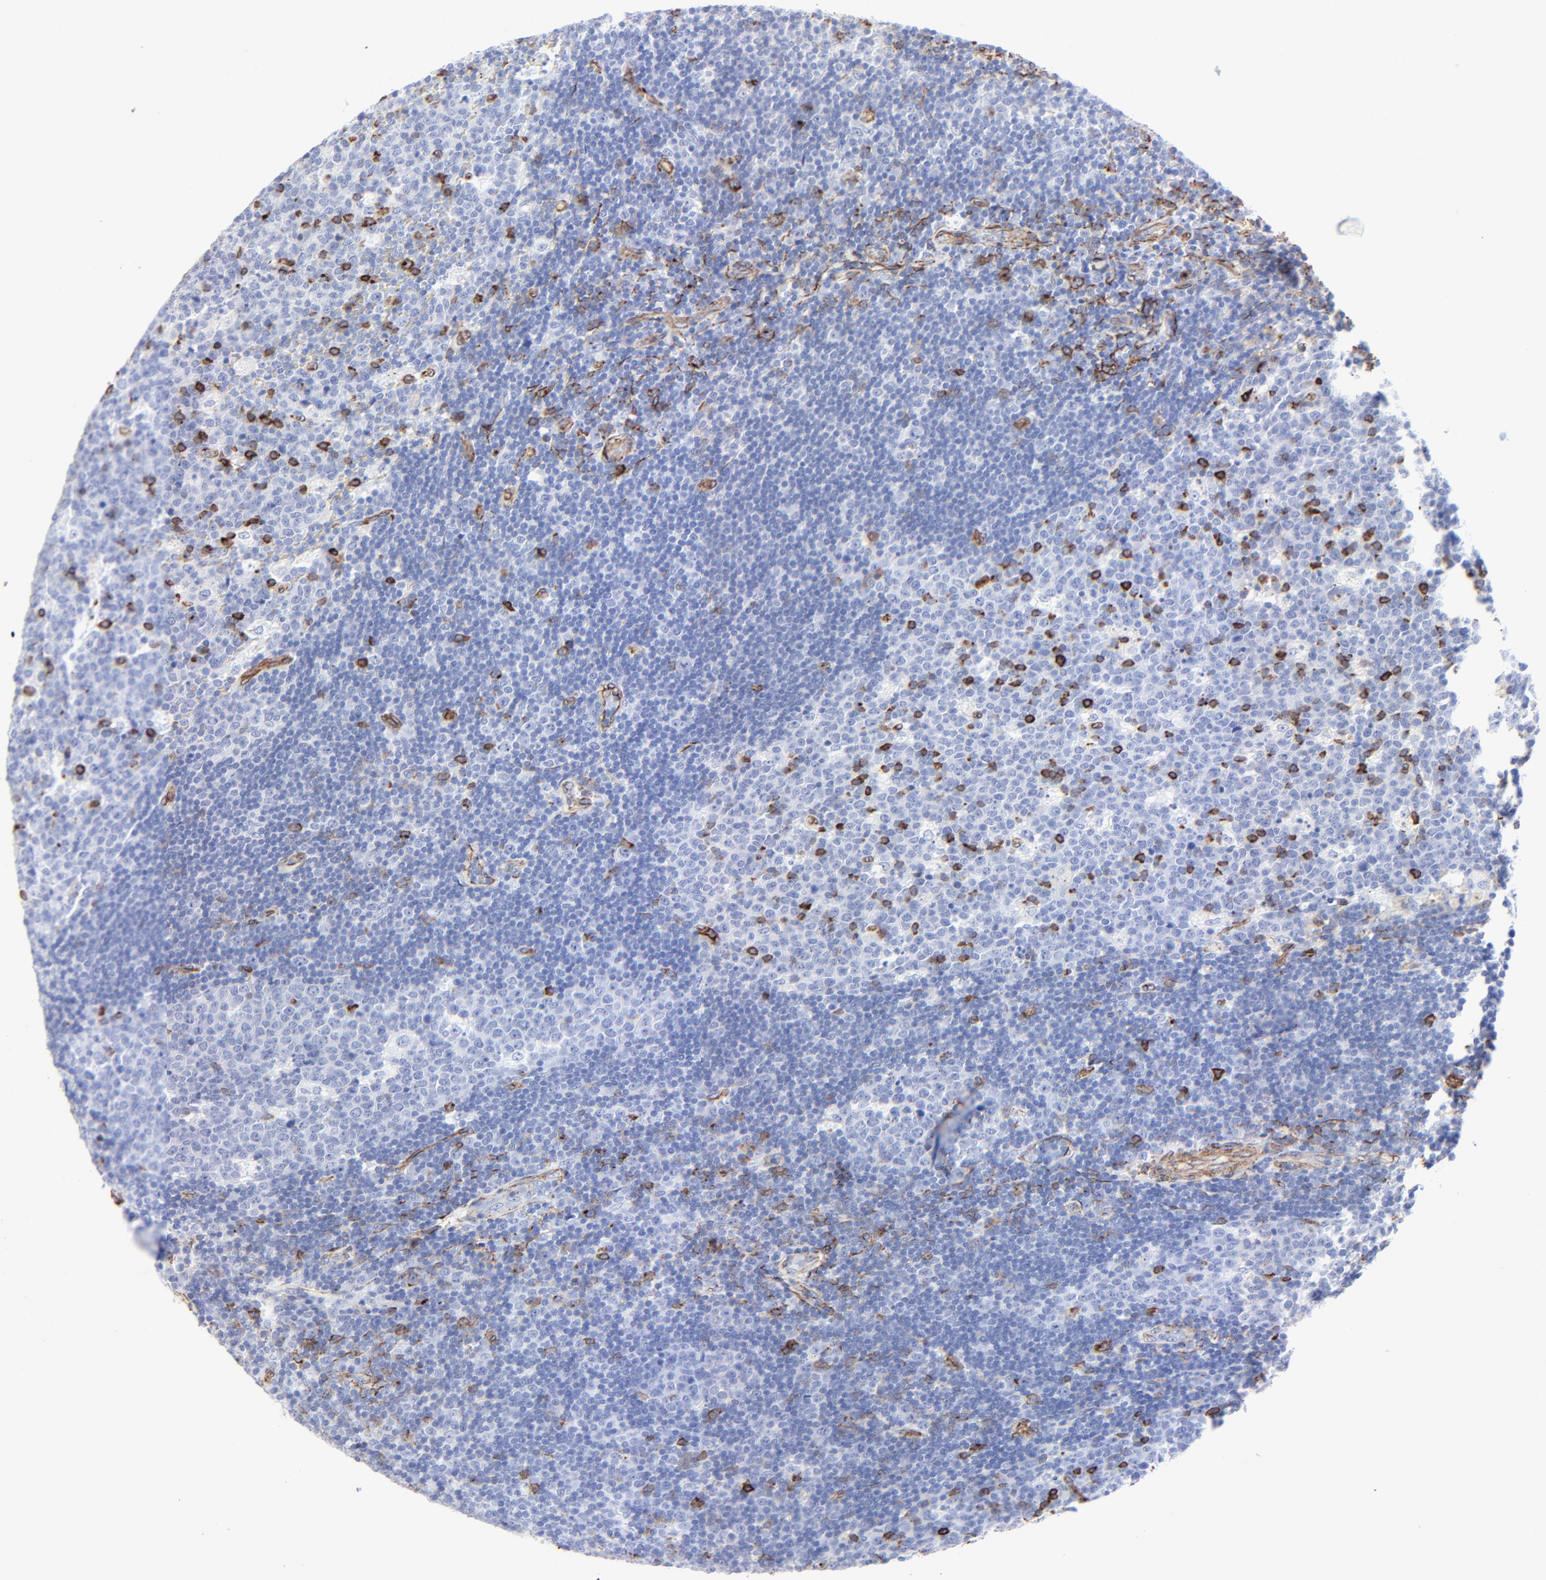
{"staining": {"intensity": "negative", "quantity": "none", "location": "none"}, "tissue": "lymph node", "cell_type": "Germinal center cells", "image_type": "normal", "snomed": [{"axis": "morphology", "description": "Normal tissue, NOS"}, {"axis": "topography", "description": "Lymph node"}, {"axis": "topography", "description": "Salivary gland"}], "caption": "This is a image of immunohistochemistry (IHC) staining of unremarkable lymph node, which shows no positivity in germinal center cells. (DAB (3,3'-diaminobenzidine) immunohistochemistry (IHC) with hematoxylin counter stain).", "gene": "CAV1", "patient": {"sex": "male", "age": 8}}